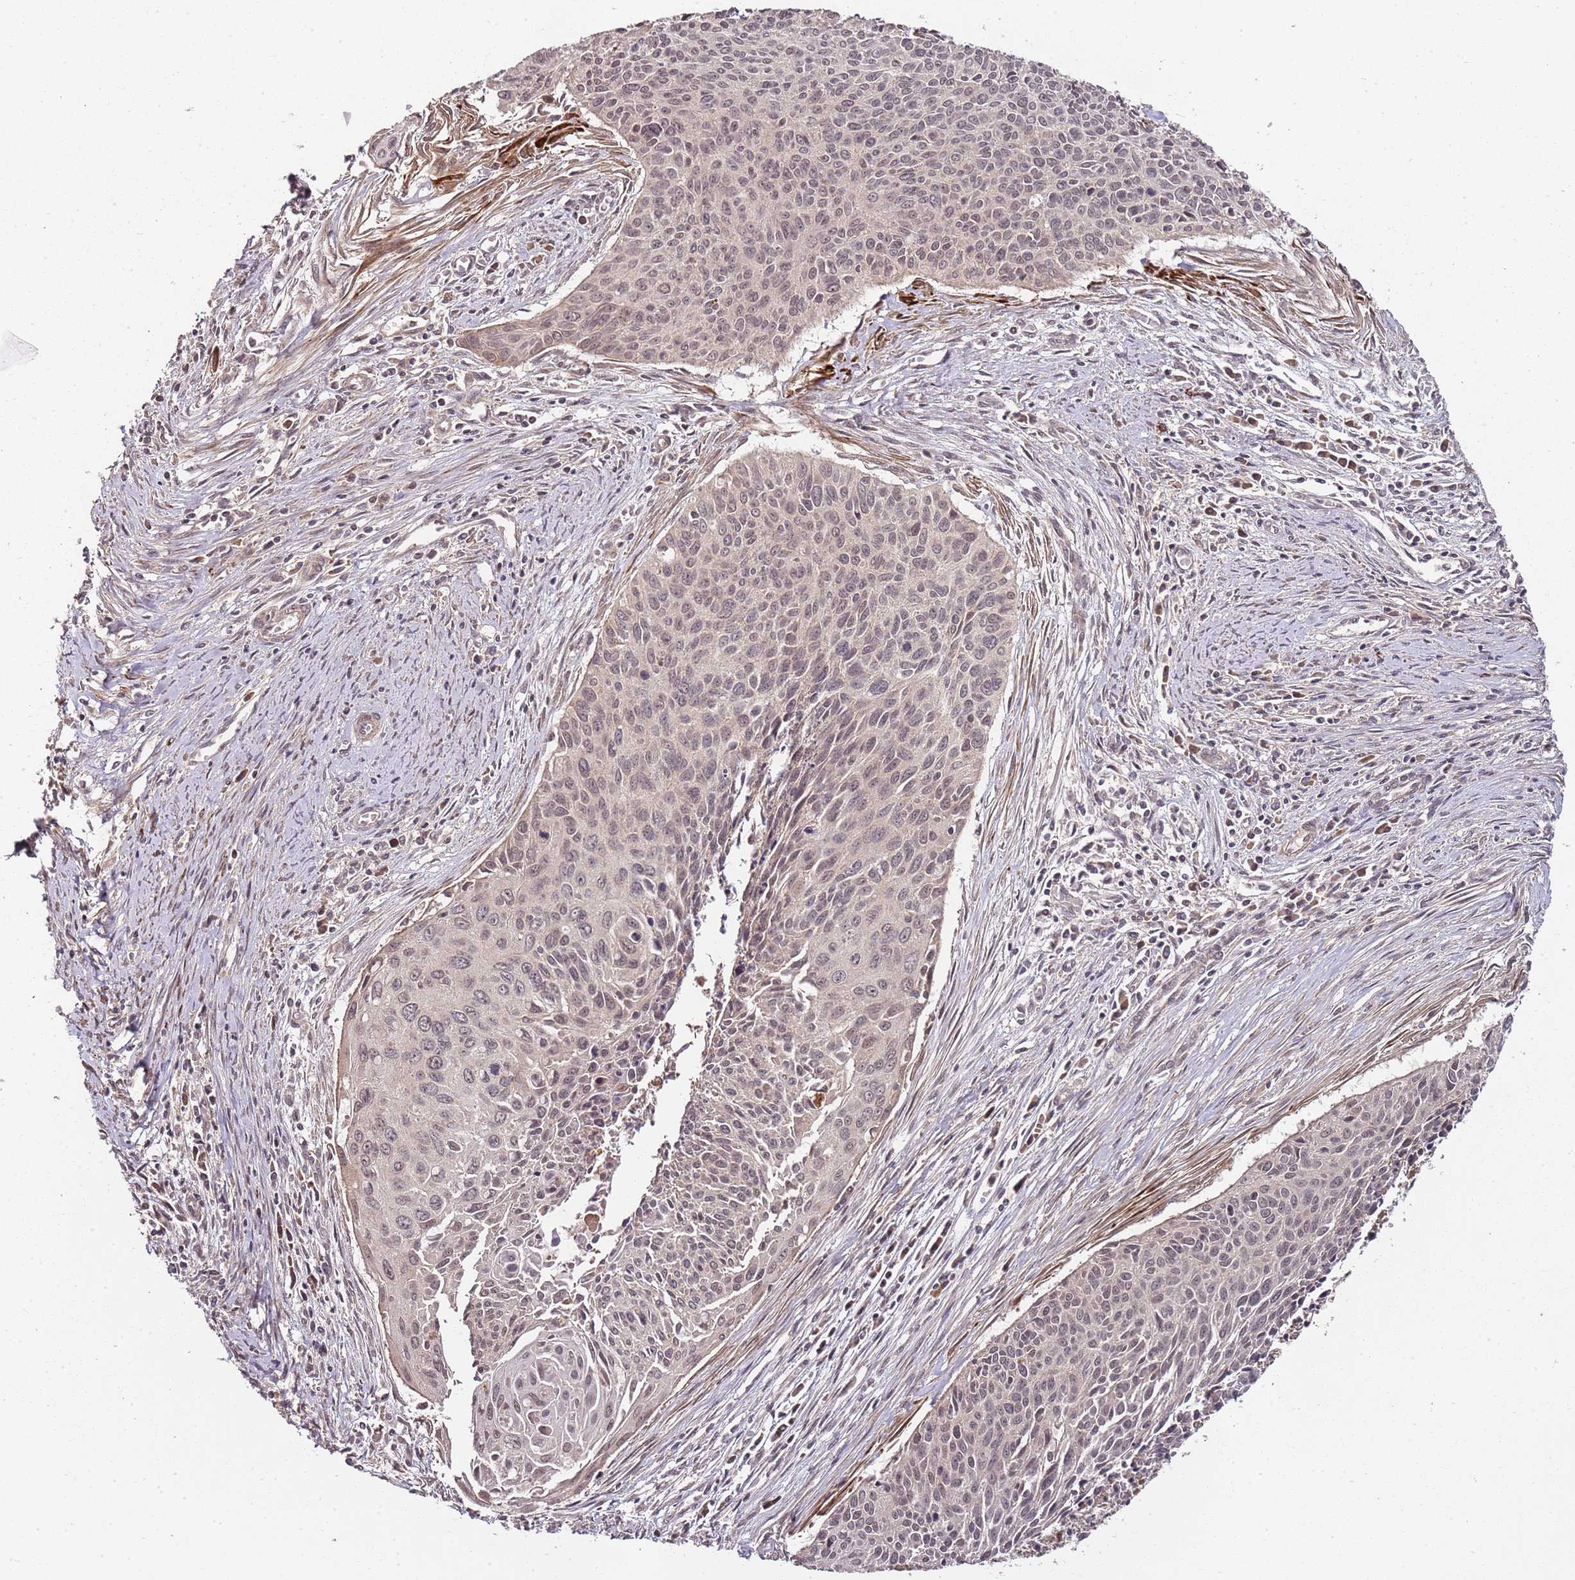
{"staining": {"intensity": "weak", "quantity": ">75%", "location": "nuclear"}, "tissue": "cervical cancer", "cell_type": "Tumor cells", "image_type": "cancer", "snomed": [{"axis": "morphology", "description": "Squamous cell carcinoma, NOS"}, {"axis": "topography", "description": "Cervix"}], "caption": "Cervical cancer (squamous cell carcinoma) tissue demonstrates weak nuclear staining in approximately >75% of tumor cells", "gene": "LIN37", "patient": {"sex": "female", "age": 55}}